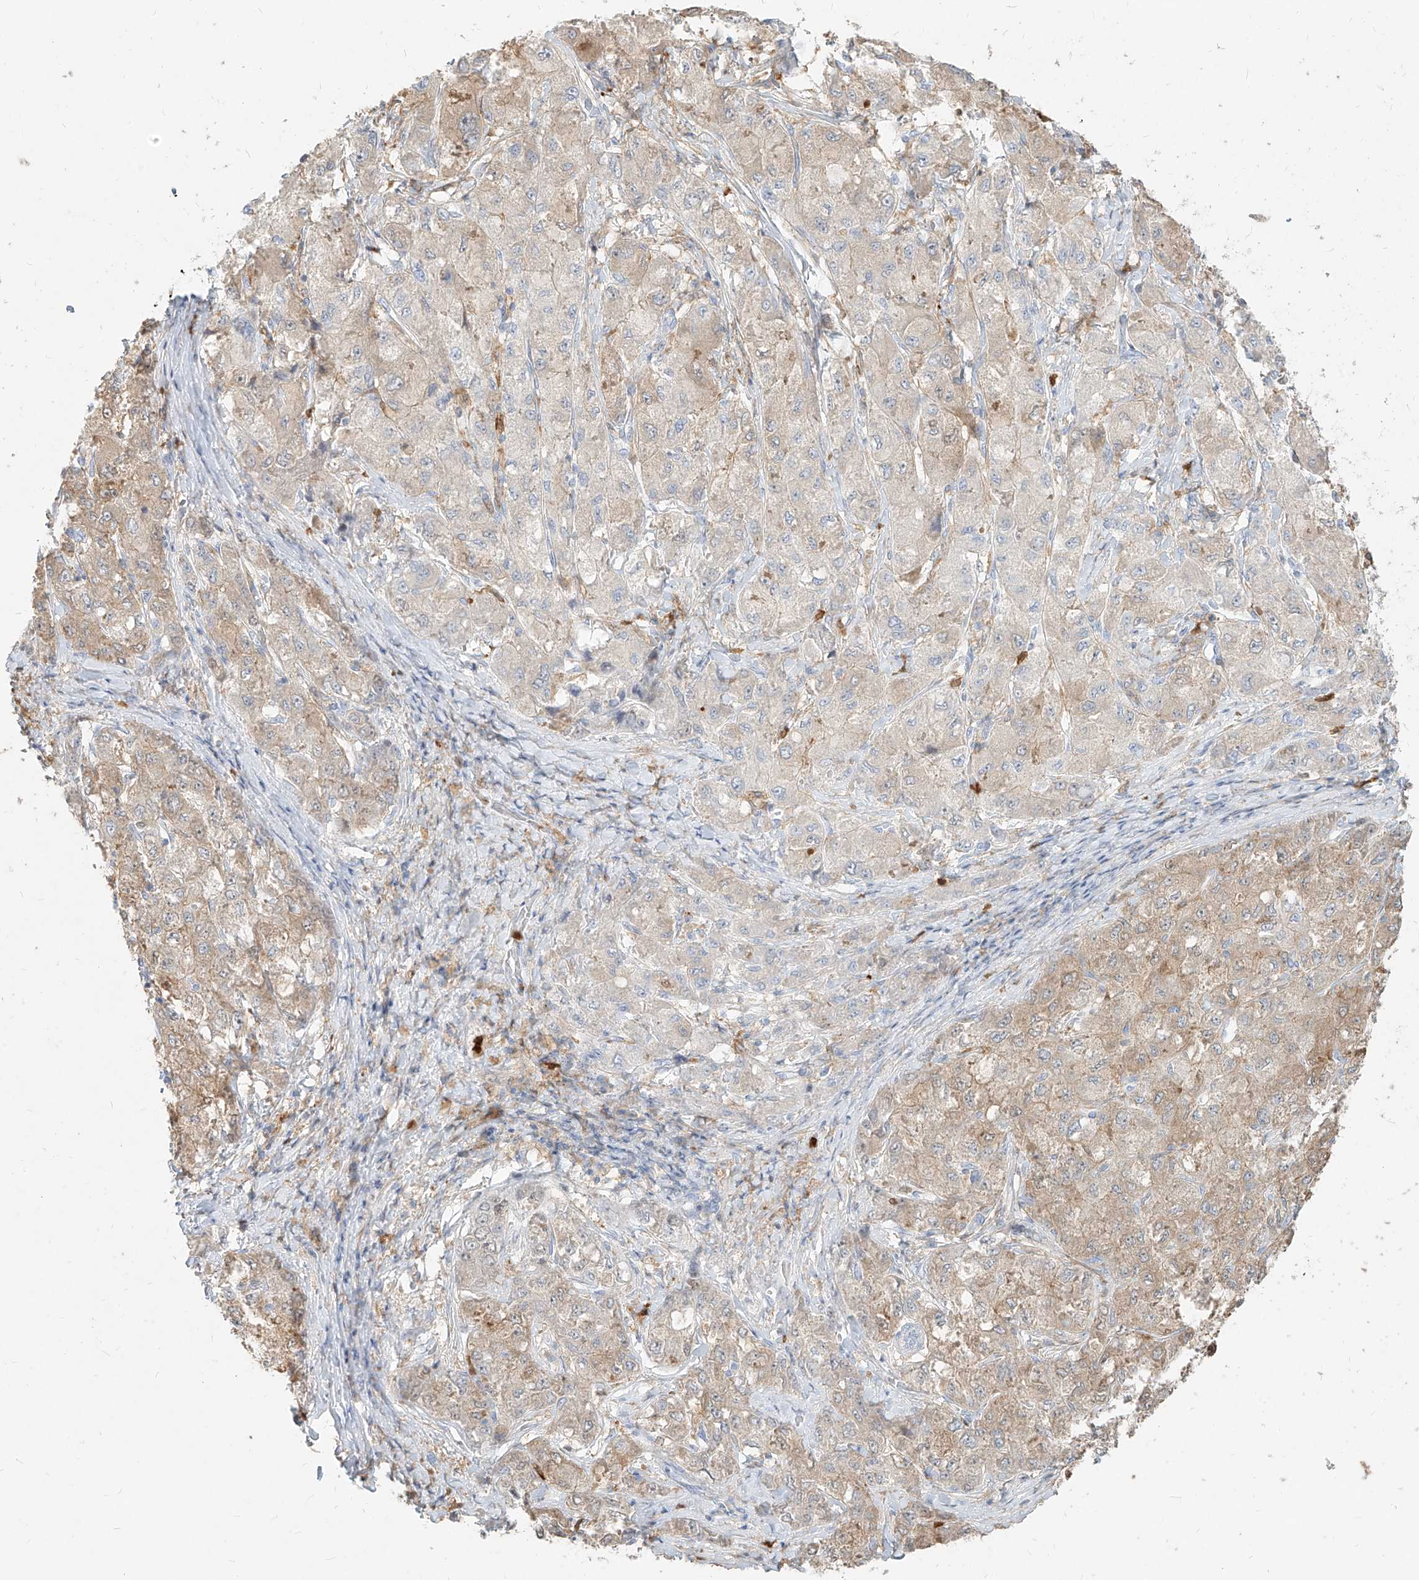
{"staining": {"intensity": "weak", "quantity": "25%-75%", "location": "cytoplasmic/membranous"}, "tissue": "liver cancer", "cell_type": "Tumor cells", "image_type": "cancer", "snomed": [{"axis": "morphology", "description": "Carcinoma, Hepatocellular, NOS"}, {"axis": "topography", "description": "Liver"}], "caption": "Immunohistochemistry image of liver hepatocellular carcinoma stained for a protein (brown), which displays low levels of weak cytoplasmic/membranous staining in about 25%-75% of tumor cells.", "gene": "PGD", "patient": {"sex": "male", "age": 80}}